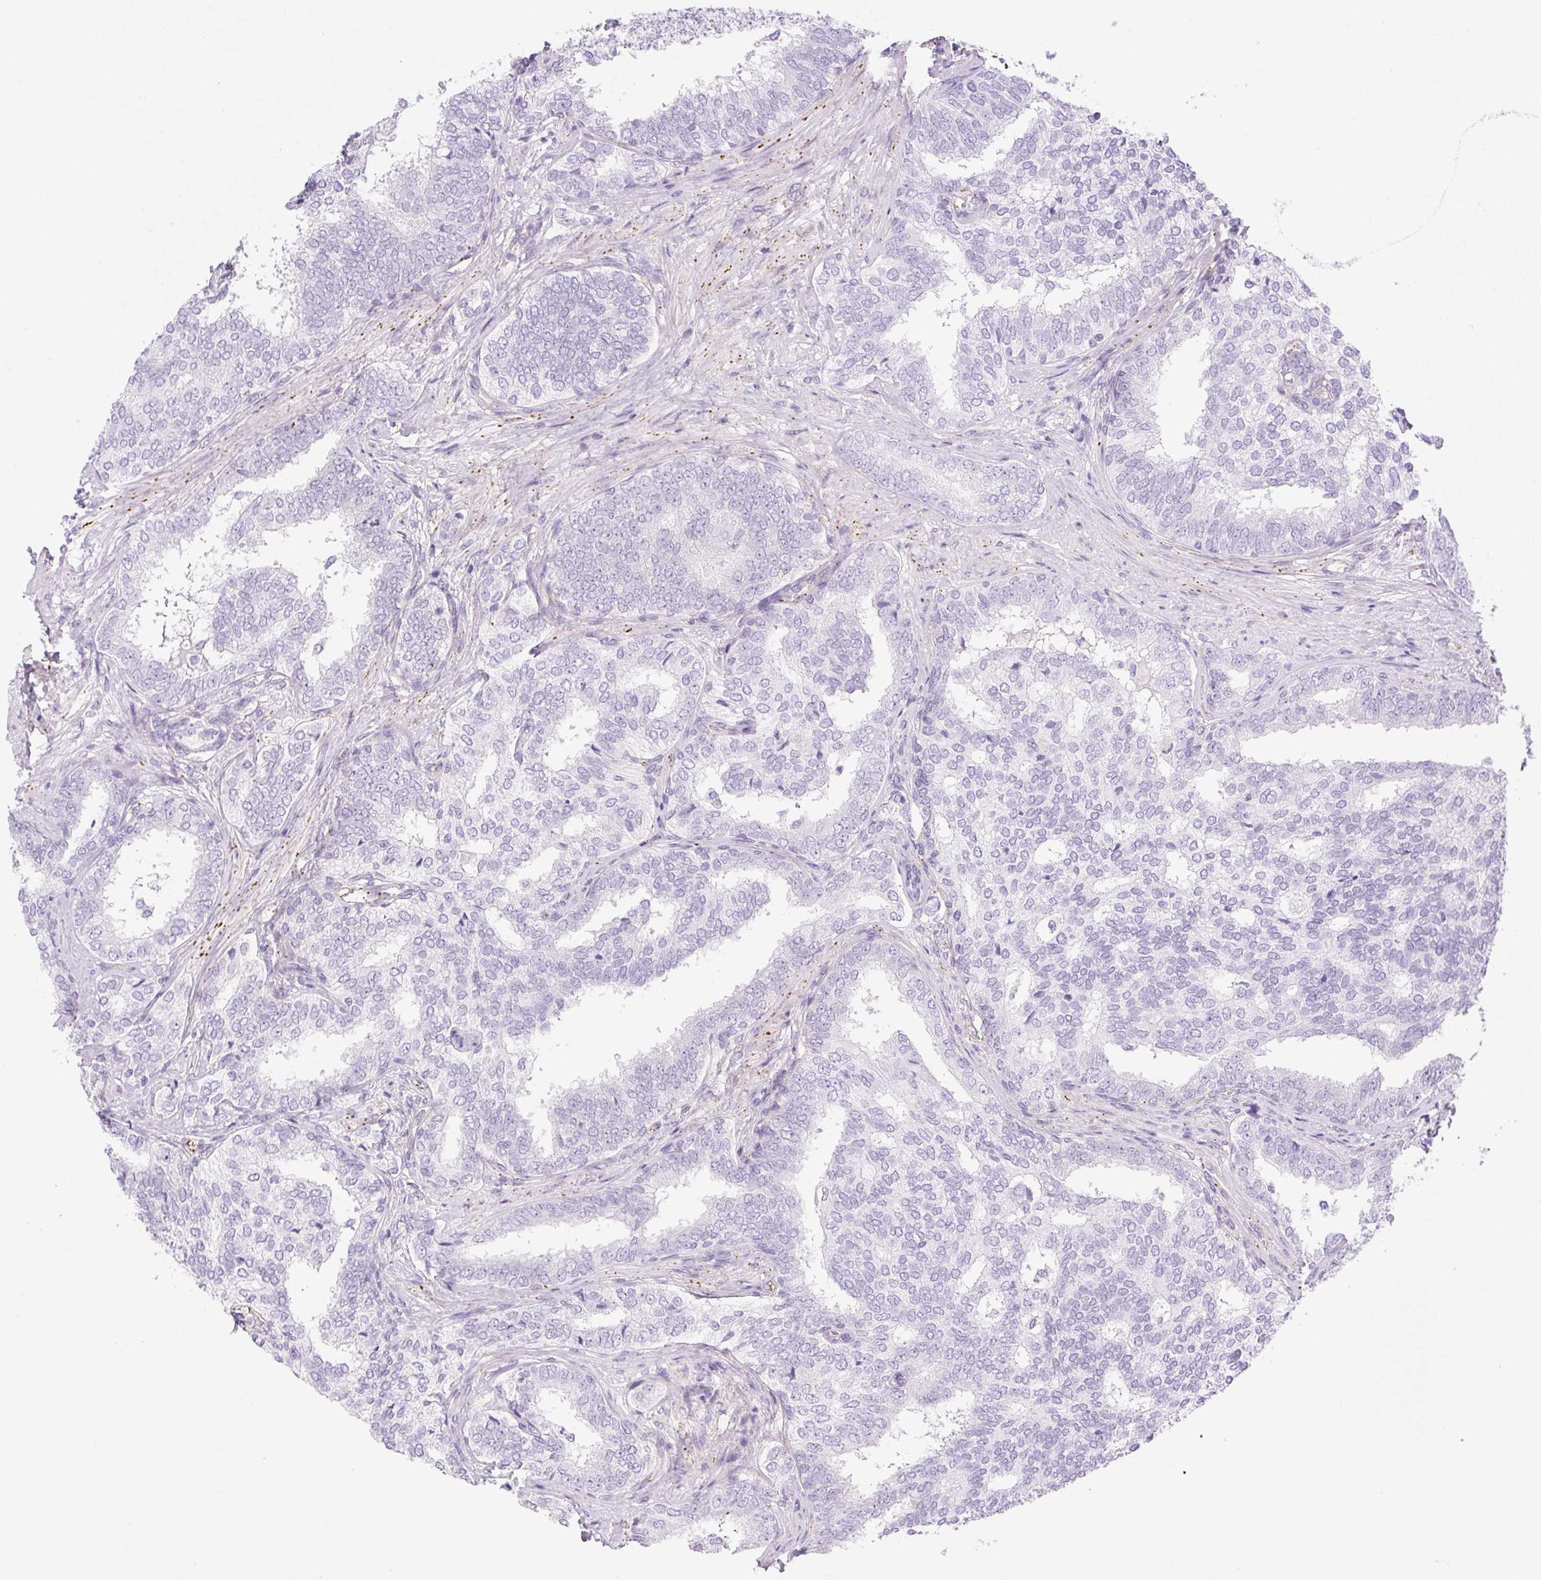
{"staining": {"intensity": "negative", "quantity": "none", "location": "none"}, "tissue": "prostate cancer", "cell_type": "Tumor cells", "image_type": "cancer", "snomed": [{"axis": "morphology", "description": "Adenocarcinoma, High grade"}, {"axis": "topography", "description": "Prostate"}], "caption": "An immunohistochemistry (IHC) photomicrograph of prostate cancer (high-grade adenocarcinoma) is shown. There is no staining in tumor cells of prostate cancer (high-grade adenocarcinoma).", "gene": "EHD3", "patient": {"sex": "male", "age": 72}}